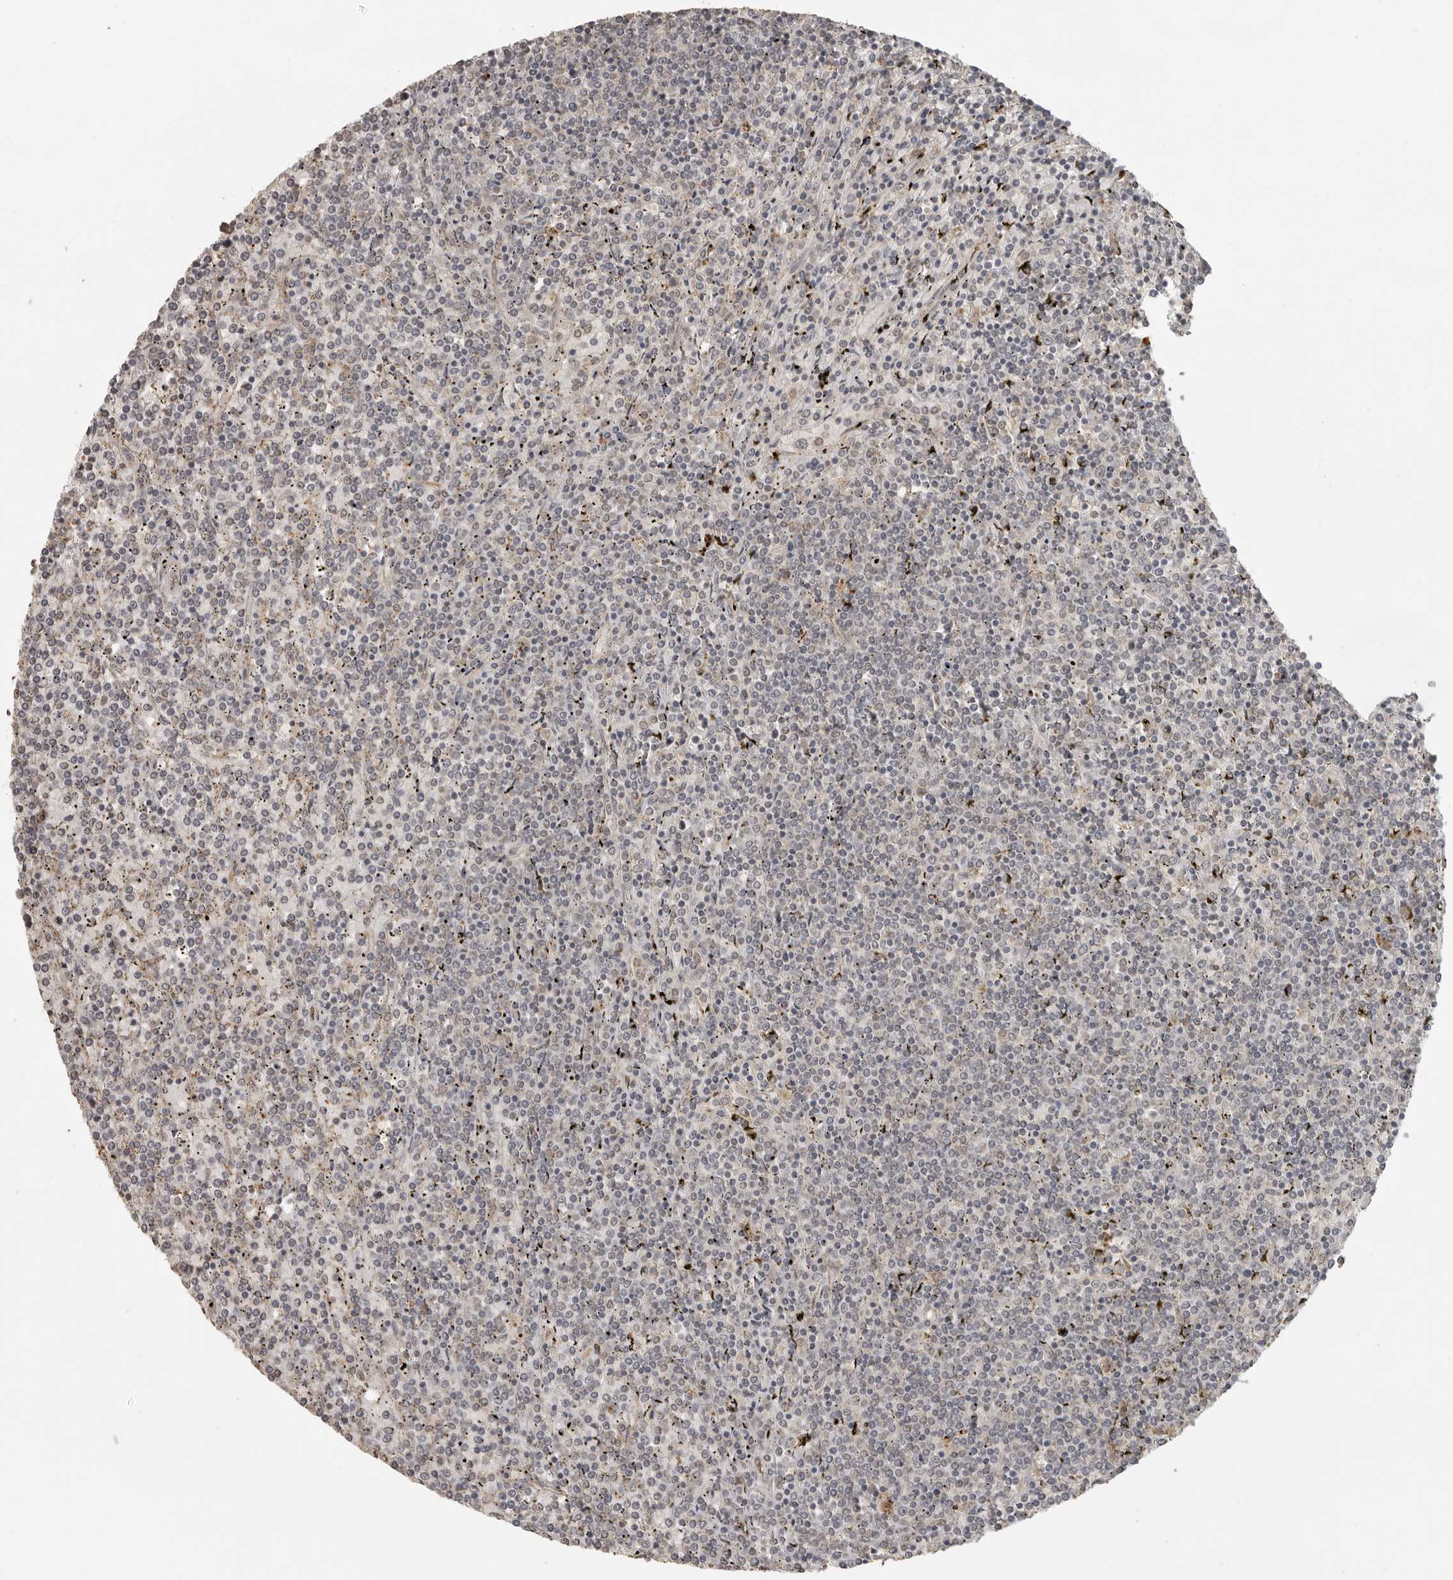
{"staining": {"intensity": "negative", "quantity": "none", "location": "none"}, "tissue": "lymphoma", "cell_type": "Tumor cells", "image_type": "cancer", "snomed": [{"axis": "morphology", "description": "Malignant lymphoma, non-Hodgkin's type, Low grade"}, {"axis": "topography", "description": "Spleen"}], "caption": "There is no significant expression in tumor cells of lymphoma.", "gene": "CTF1", "patient": {"sex": "female", "age": 19}}